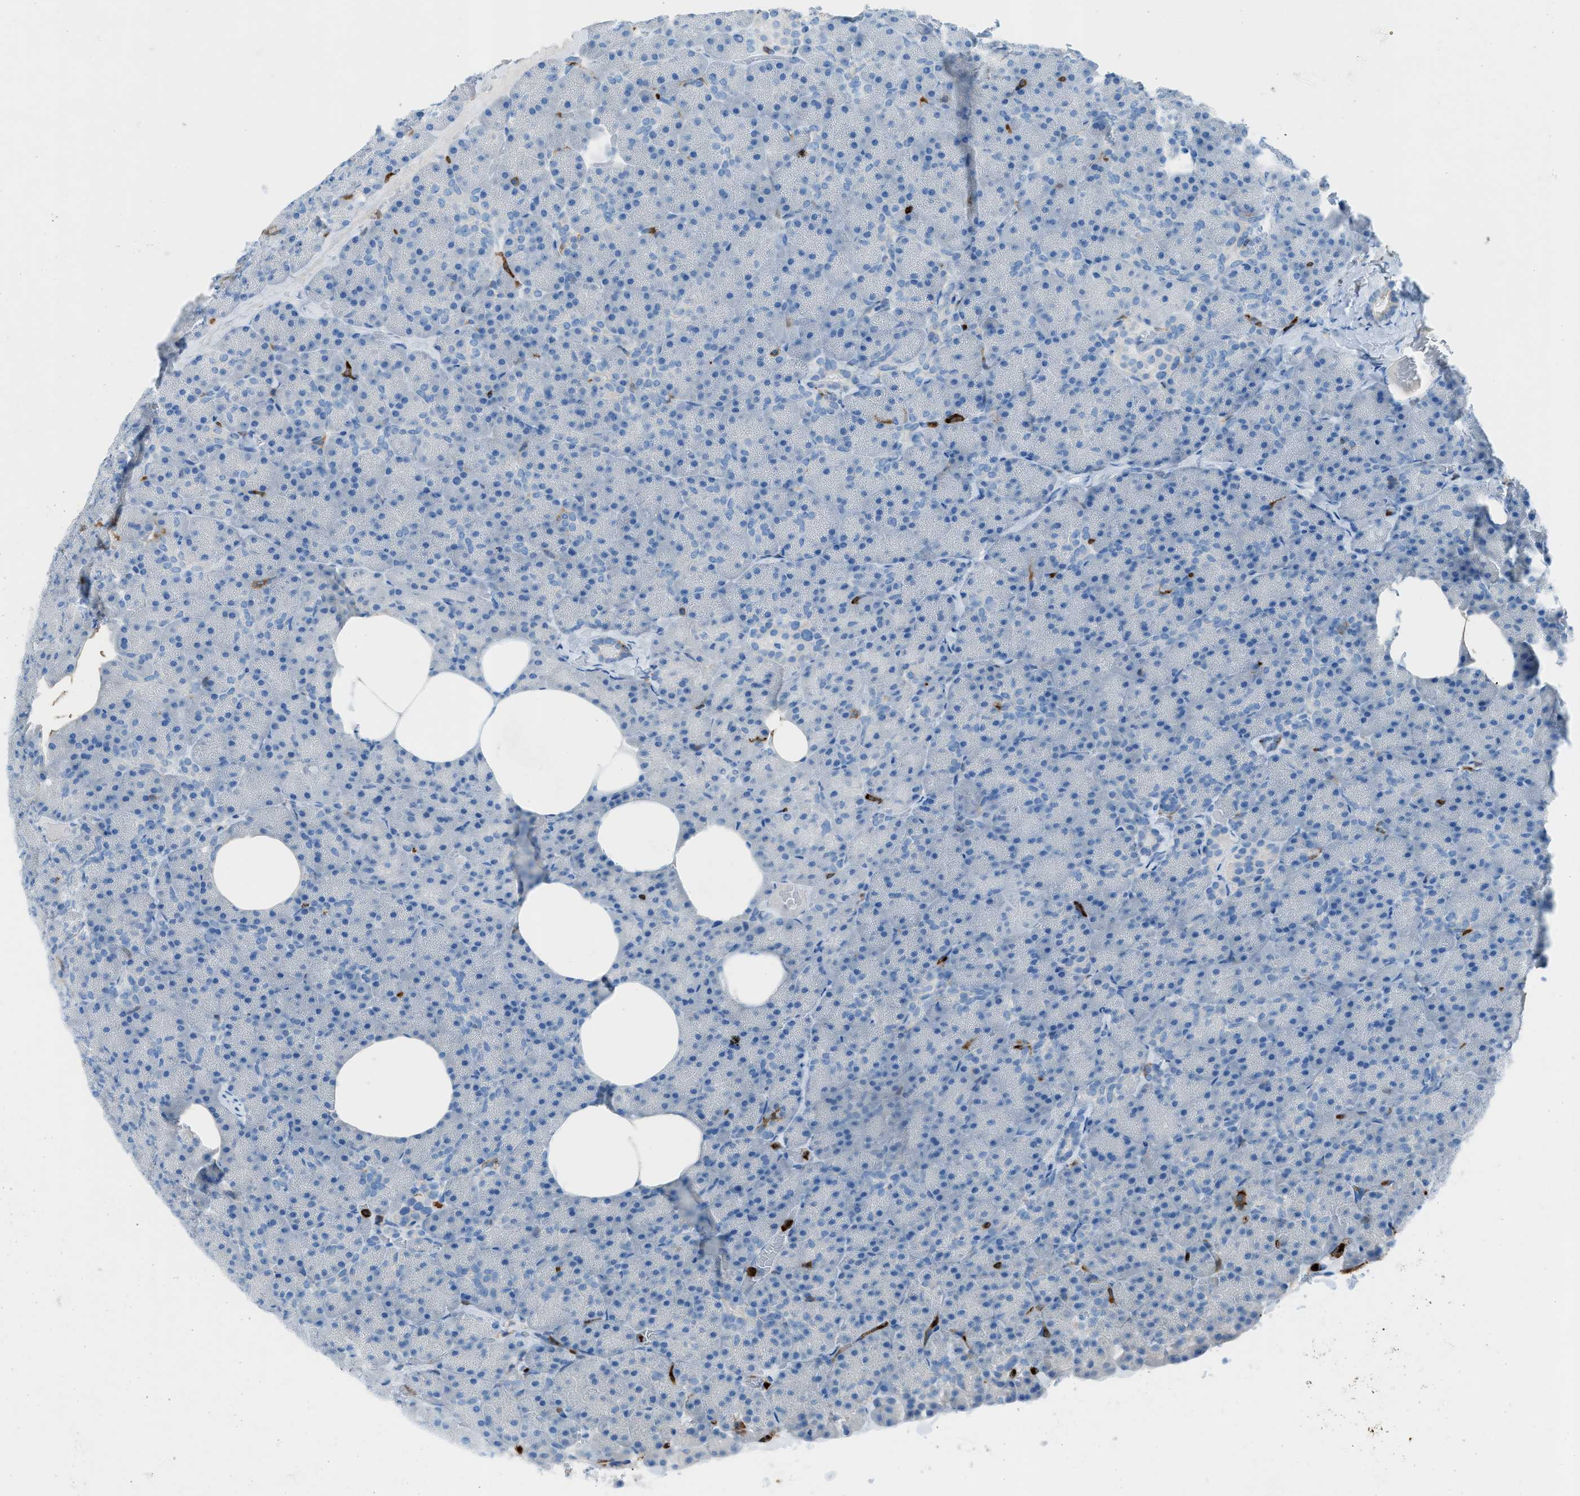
{"staining": {"intensity": "negative", "quantity": "none", "location": "none"}, "tissue": "pancreas", "cell_type": "Exocrine glandular cells", "image_type": "normal", "snomed": [{"axis": "morphology", "description": "Normal tissue, NOS"}, {"axis": "topography", "description": "Pancreas"}], "caption": "Immunohistochemistry histopathology image of benign pancreas stained for a protein (brown), which shows no staining in exocrine glandular cells.", "gene": "ITGB2", "patient": {"sex": "female", "age": 35}}